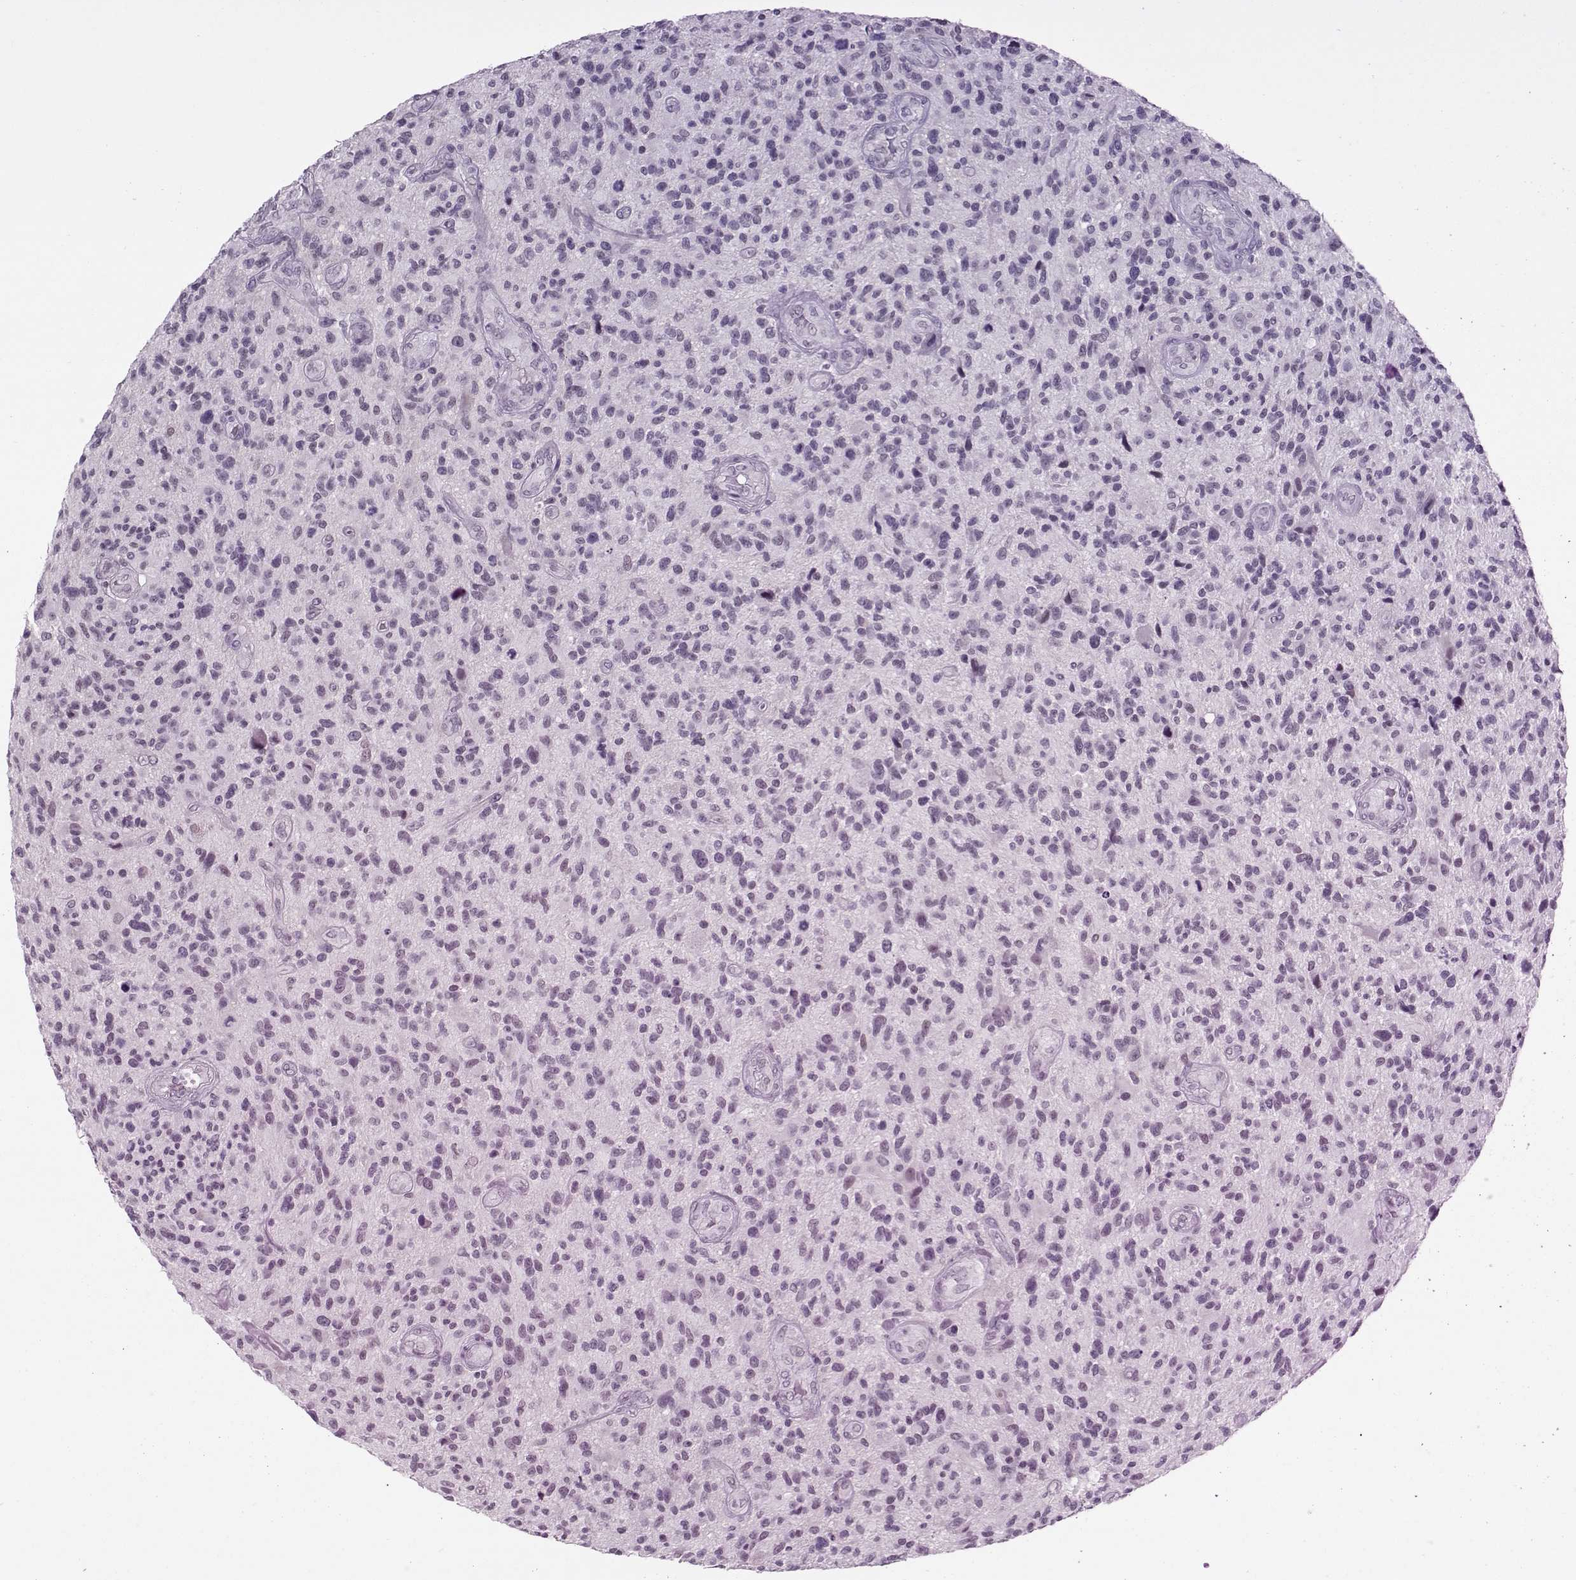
{"staining": {"intensity": "negative", "quantity": "none", "location": "none"}, "tissue": "glioma", "cell_type": "Tumor cells", "image_type": "cancer", "snomed": [{"axis": "morphology", "description": "Glioma, malignant, High grade"}, {"axis": "topography", "description": "Brain"}], "caption": "Malignant glioma (high-grade) was stained to show a protein in brown. There is no significant expression in tumor cells. The staining is performed using DAB (3,3'-diaminobenzidine) brown chromogen with nuclei counter-stained in using hematoxylin.", "gene": "DNAAF1", "patient": {"sex": "male", "age": 47}}